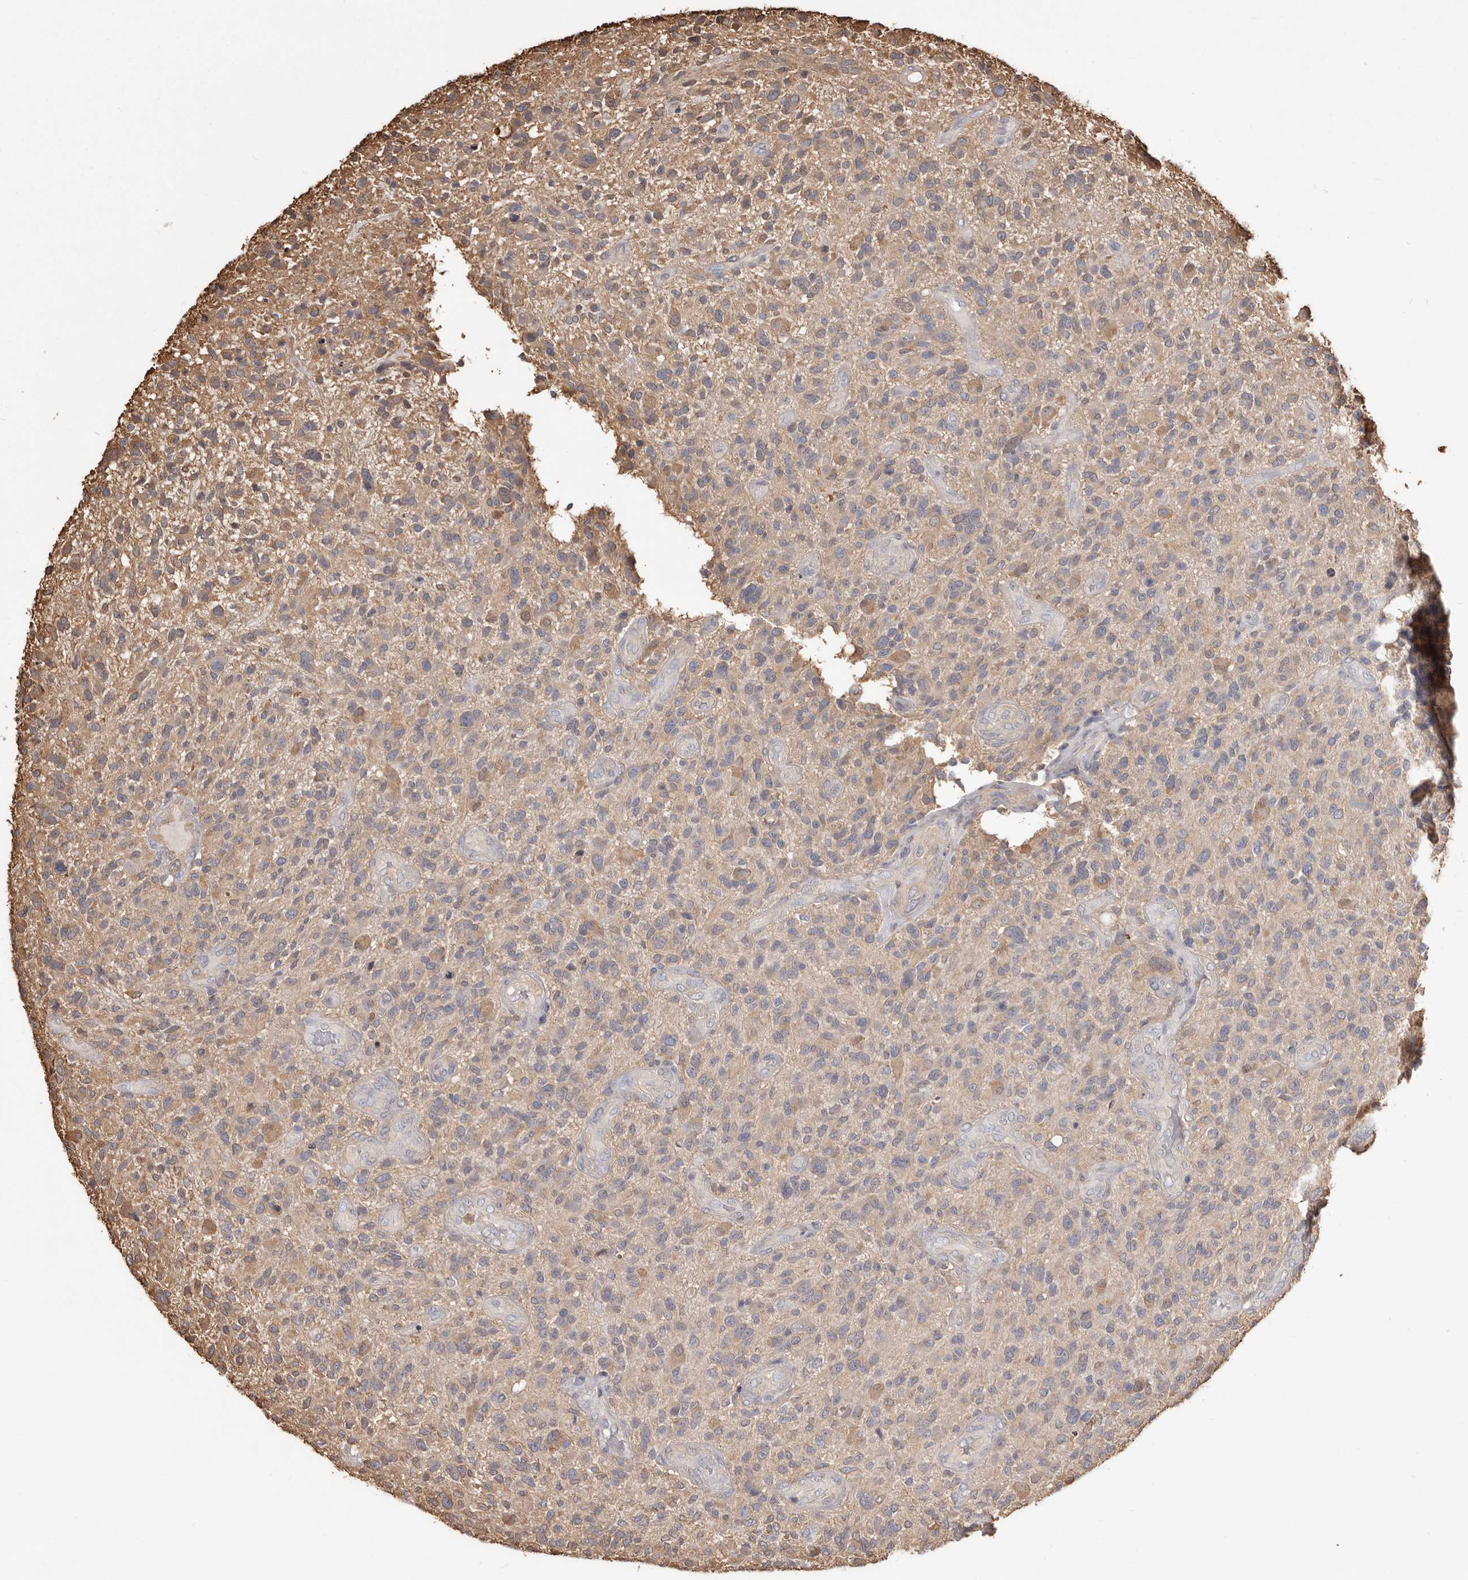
{"staining": {"intensity": "weak", "quantity": ">75%", "location": "cytoplasmic/membranous"}, "tissue": "glioma", "cell_type": "Tumor cells", "image_type": "cancer", "snomed": [{"axis": "morphology", "description": "Glioma, malignant, High grade"}, {"axis": "topography", "description": "Brain"}], "caption": "Weak cytoplasmic/membranous protein staining is appreciated in approximately >75% of tumor cells in glioma.", "gene": "PKM", "patient": {"sex": "male", "age": 47}}